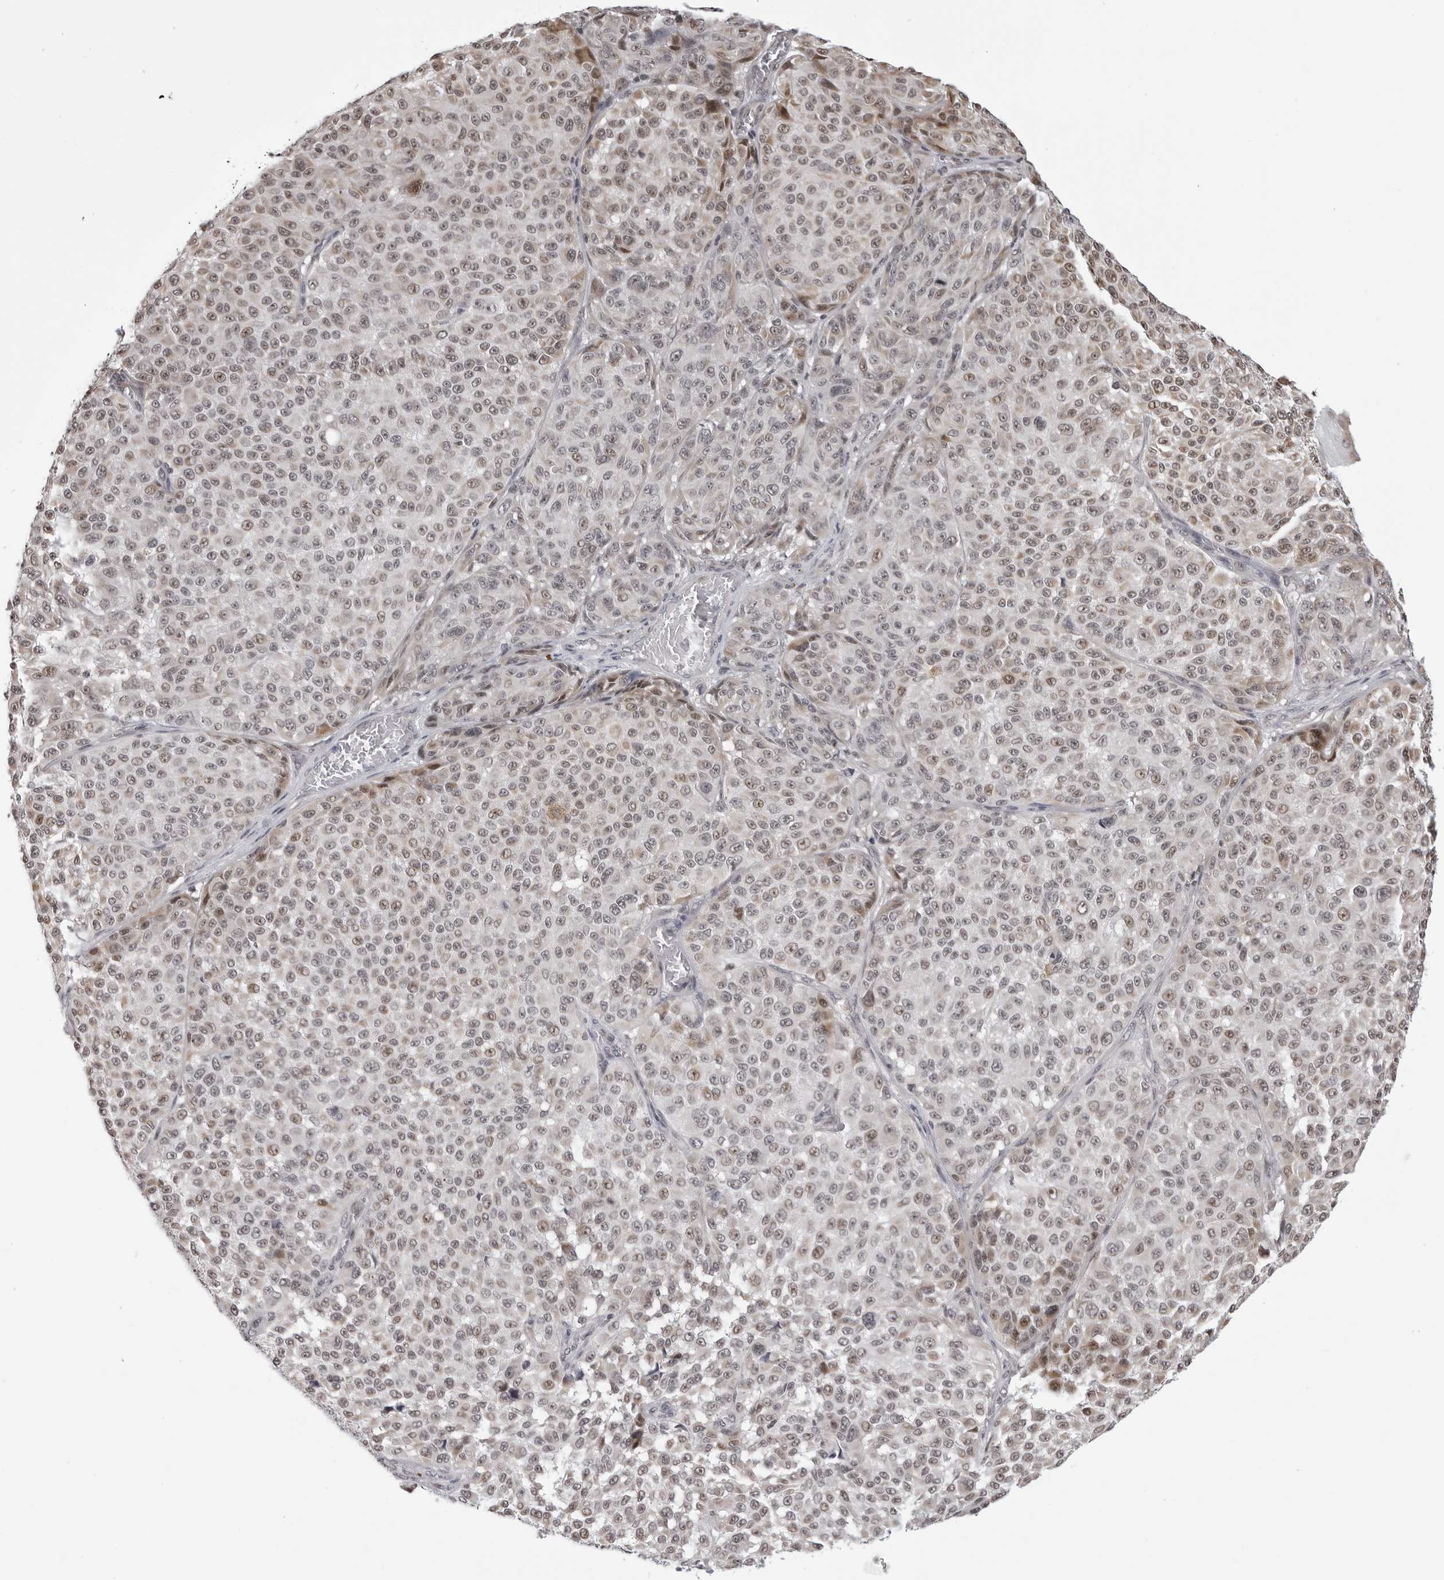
{"staining": {"intensity": "moderate", "quantity": "<25%", "location": "cytoplasmic/membranous,nuclear"}, "tissue": "melanoma", "cell_type": "Tumor cells", "image_type": "cancer", "snomed": [{"axis": "morphology", "description": "Malignant melanoma, NOS"}, {"axis": "topography", "description": "Skin"}], "caption": "A photomicrograph showing moderate cytoplasmic/membranous and nuclear positivity in approximately <25% of tumor cells in malignant melanoma, as visualized by brown immunohistochemical staining.", "gene": "PHF3", "patient": {"sex": "male", "age": 83}}